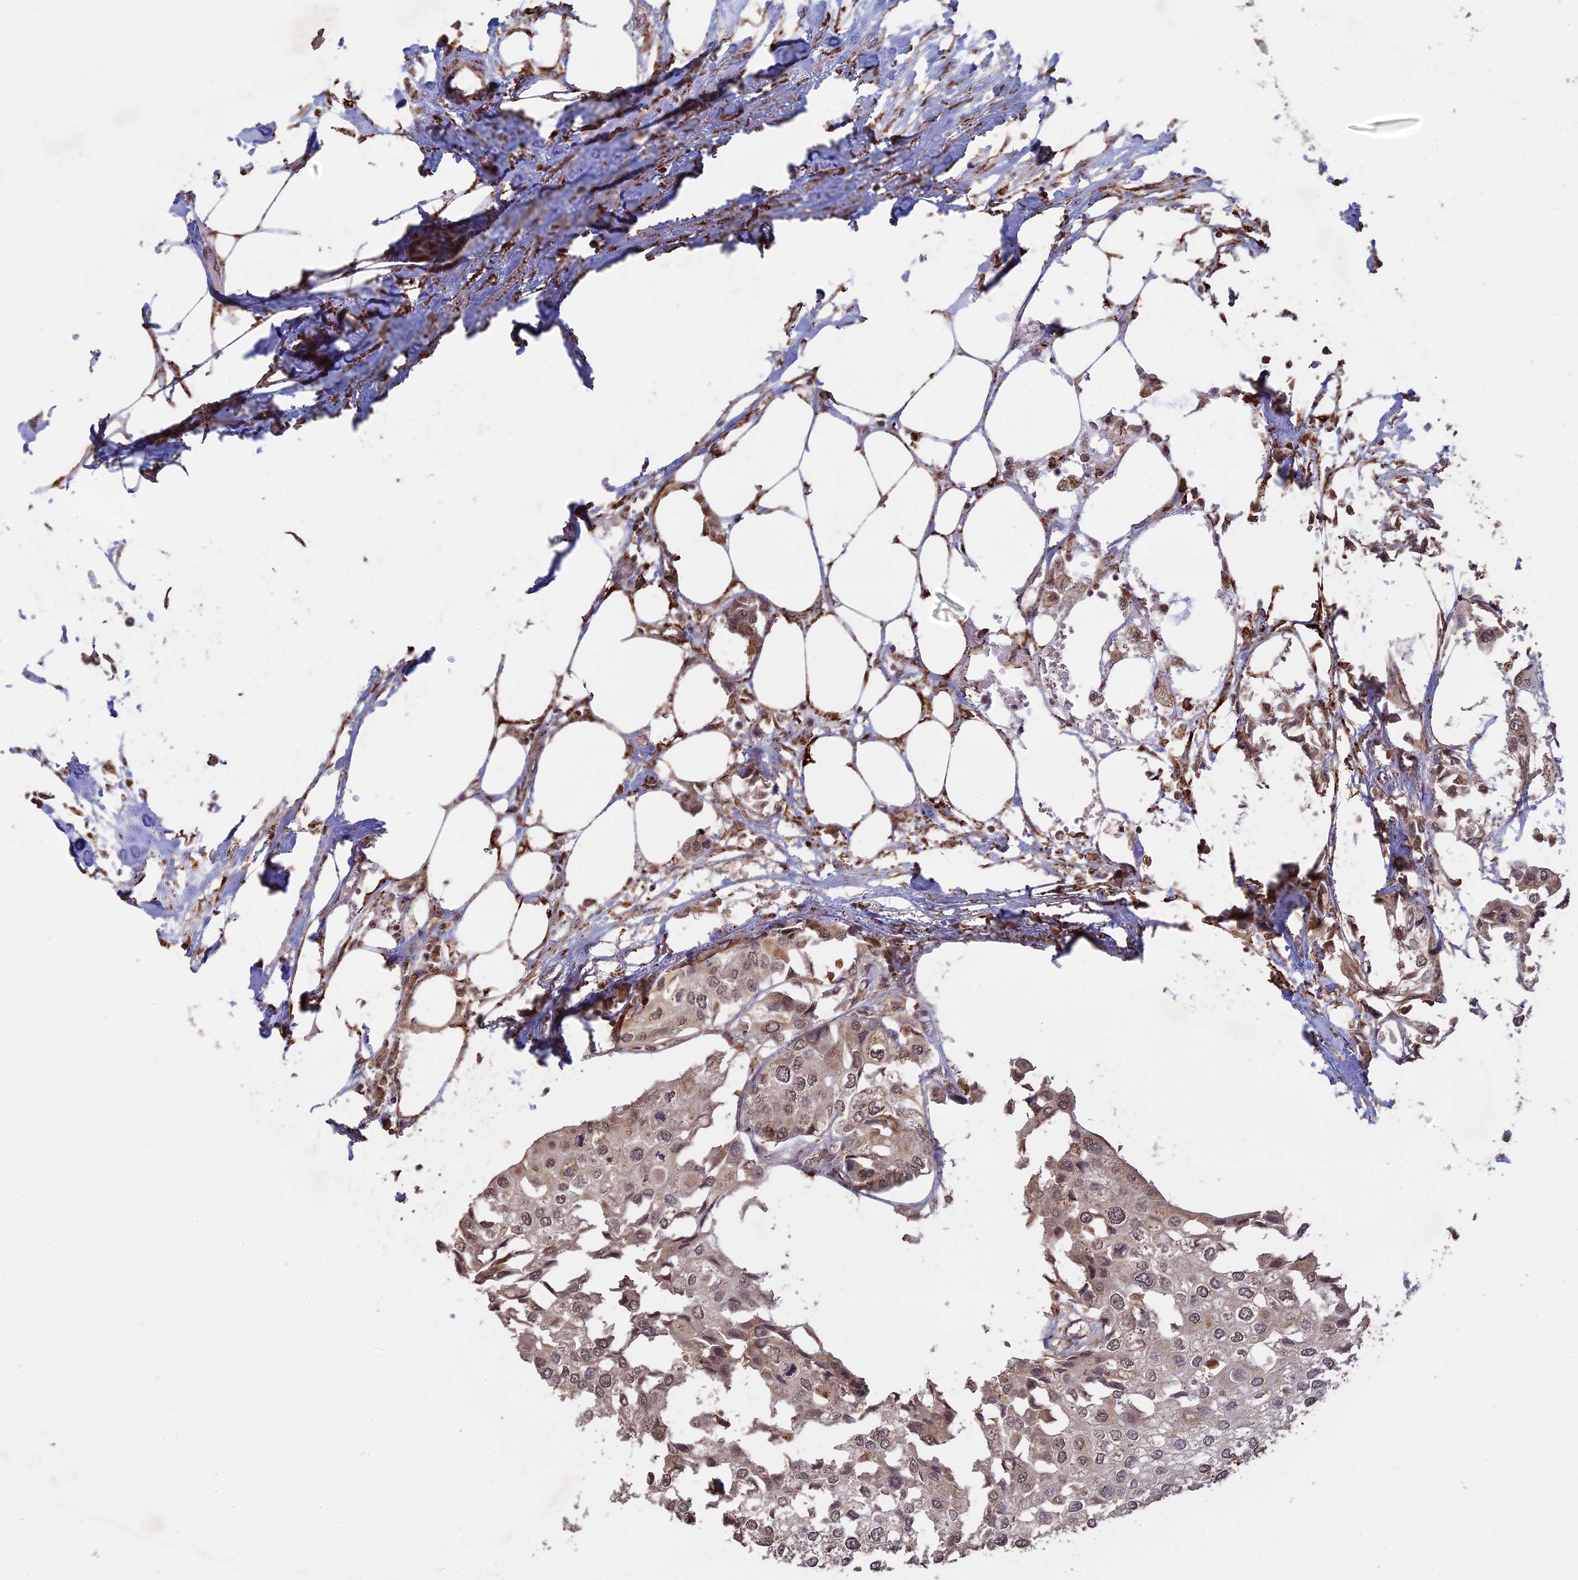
{"staining": {"intensity": "weak", "quantity": "25%-75%", "location": "nuclear"}, "tissue": "urothelial cancer", "cell_type": "Tumor cells", "image_type": "cancer", "snomed": [{"axis": "morphology", "description": "Urothelial carcinoma, High grade"}, {"axis": "topography", "description": "Urinary bladder"}], "caption": "Immunohistochemistry (IHC) photomicrograph of neoplastic tissue: urothelial cancer stained using immunohistochemistry reveals low levels of weak protein expression localized specifically in the nuclear of tumor cells, appearing as a nuclear brown color.", "gene": "FAM210B", "patient": {"sex": "male", "age": 64}}